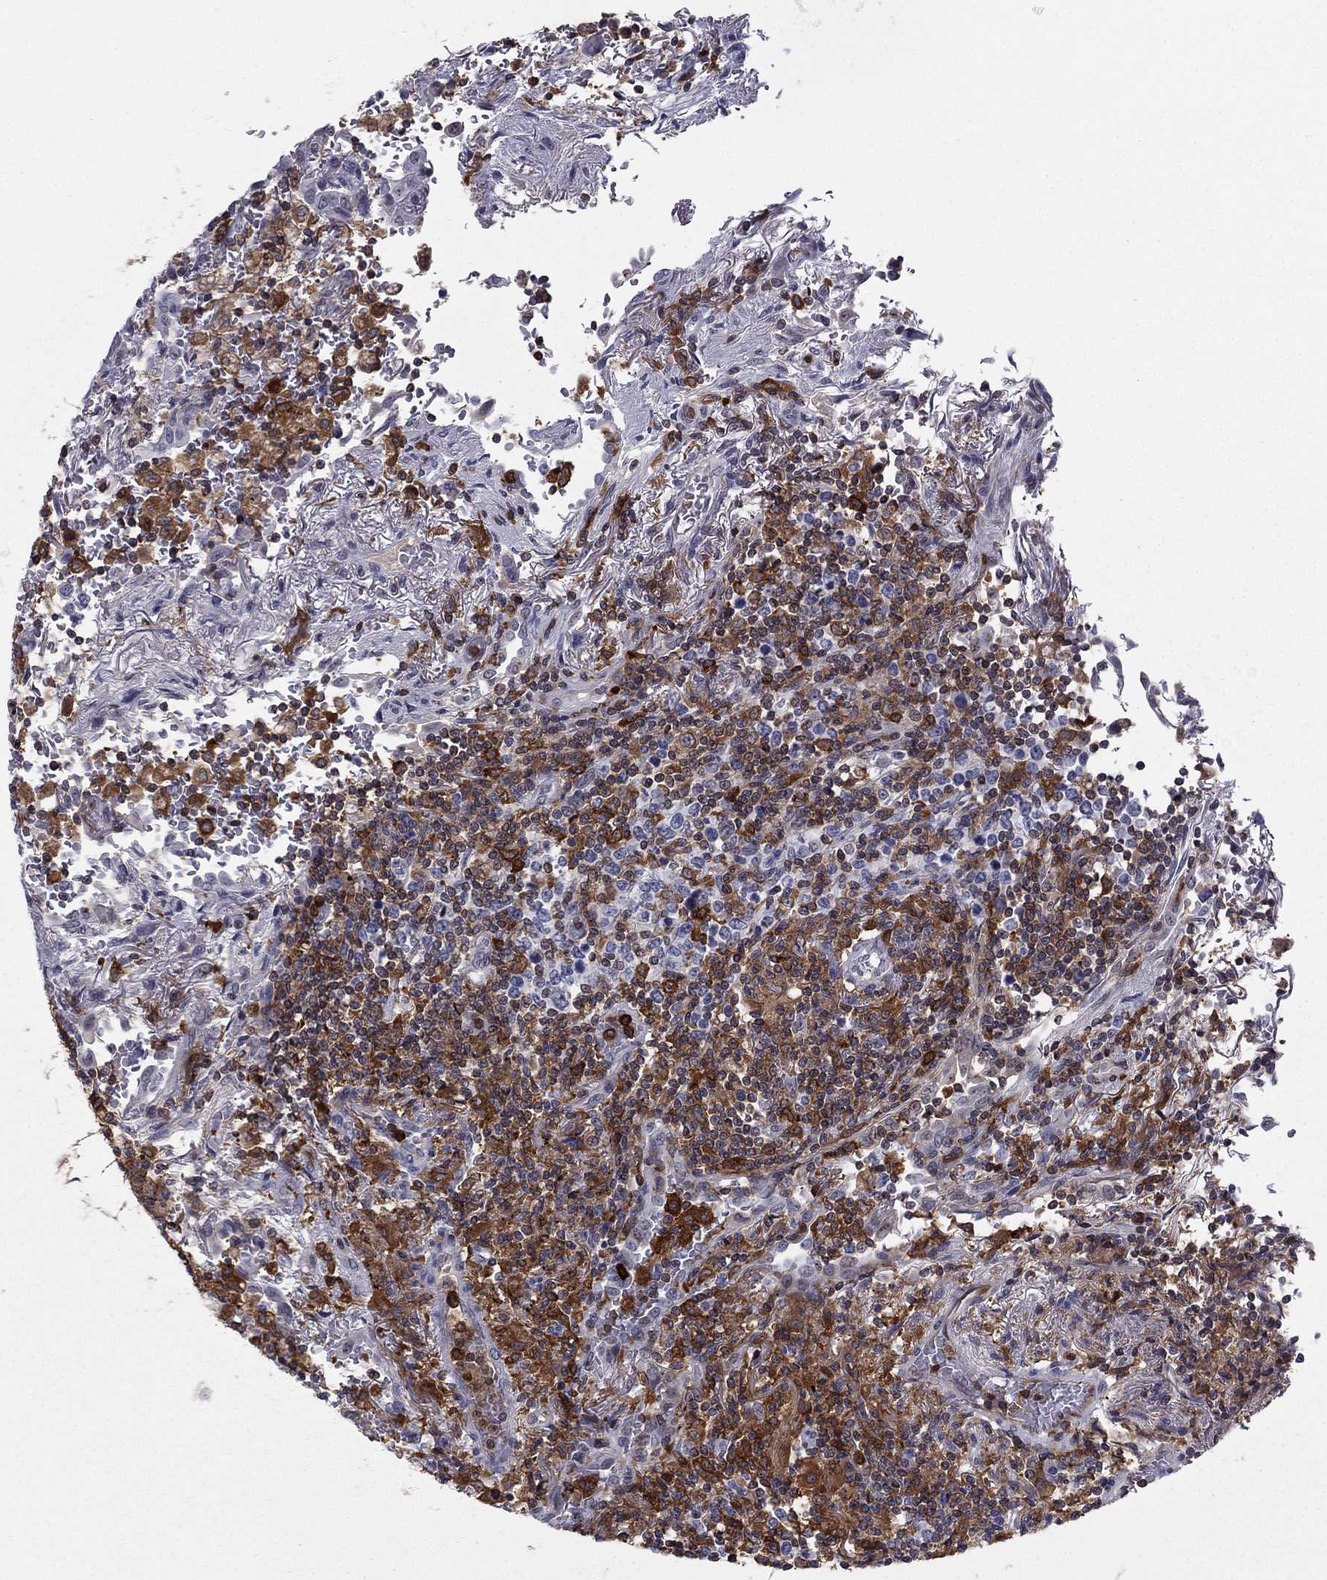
{"staining": {"intensity": "strong", "quantity": "<25%", "location": "cytoplasmic/membranous"}, "tissue": "lymphoma", "cell_type": "Tumor cells", "image_type": "cancer", "snomed": [{"axis": "morphology", "description": "Malignant lymphoma, non-Hodgkin's type, High grade"}, {"axis": "topography", "description": "Lung"}], "caption": "There is medium levels of strong cytoplasmic/membranous positivity in tumor cells of malignant lymphoma, non-Hodgkin's type (high-grade), as demonstrated by immunohistochemical staining (brown color).", "gene": "PLCB2", "patient": {"sex": "male", "age": 79}}